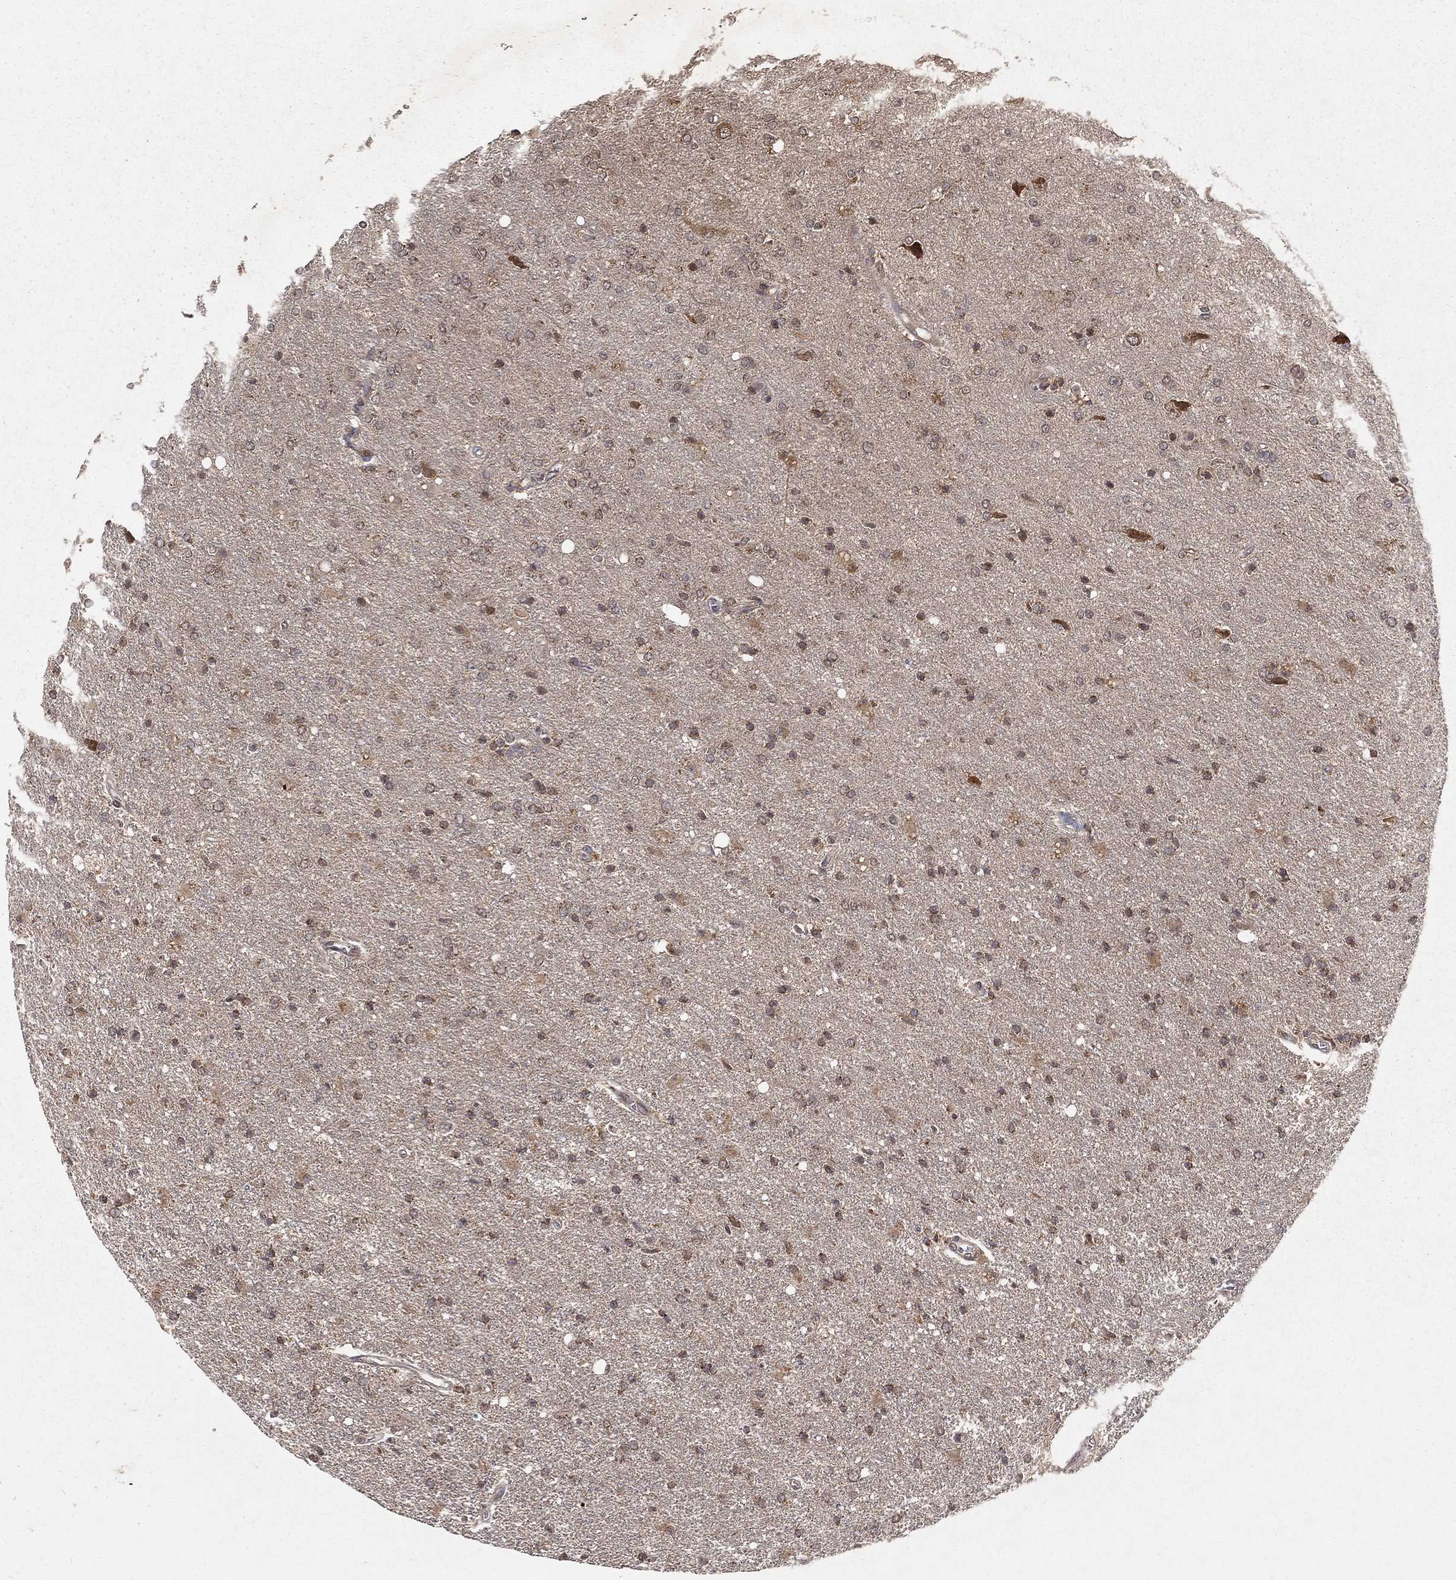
{"staining": {"intensity": "weak", "quantity": "25%-75%", "location": "cytoplasmic/membranous"}, "tissue": "glioma", "cell_type": "Tumor cells", "image_type": "cancer", "snomed": [{"axis": "morphology", "description": "Glioma, malignant, High grade"}, {"axis": "topography", "description": "Cerebral cortex"}], "caption": "High-grade glioma (malignant) tissue exhibits weak cytoplasmic/membranous staining in approximately 25%-75% of tumor cells, visualized by immunohistochemistry. (Stains: DAB (3,3'-diaminobenzidine) in brown, nuclei in blue, Microscopy: brightfield microscopy at high magnification).", "gene": "ZDHHC15", "patient": {"sex": "male", "age": 70}}